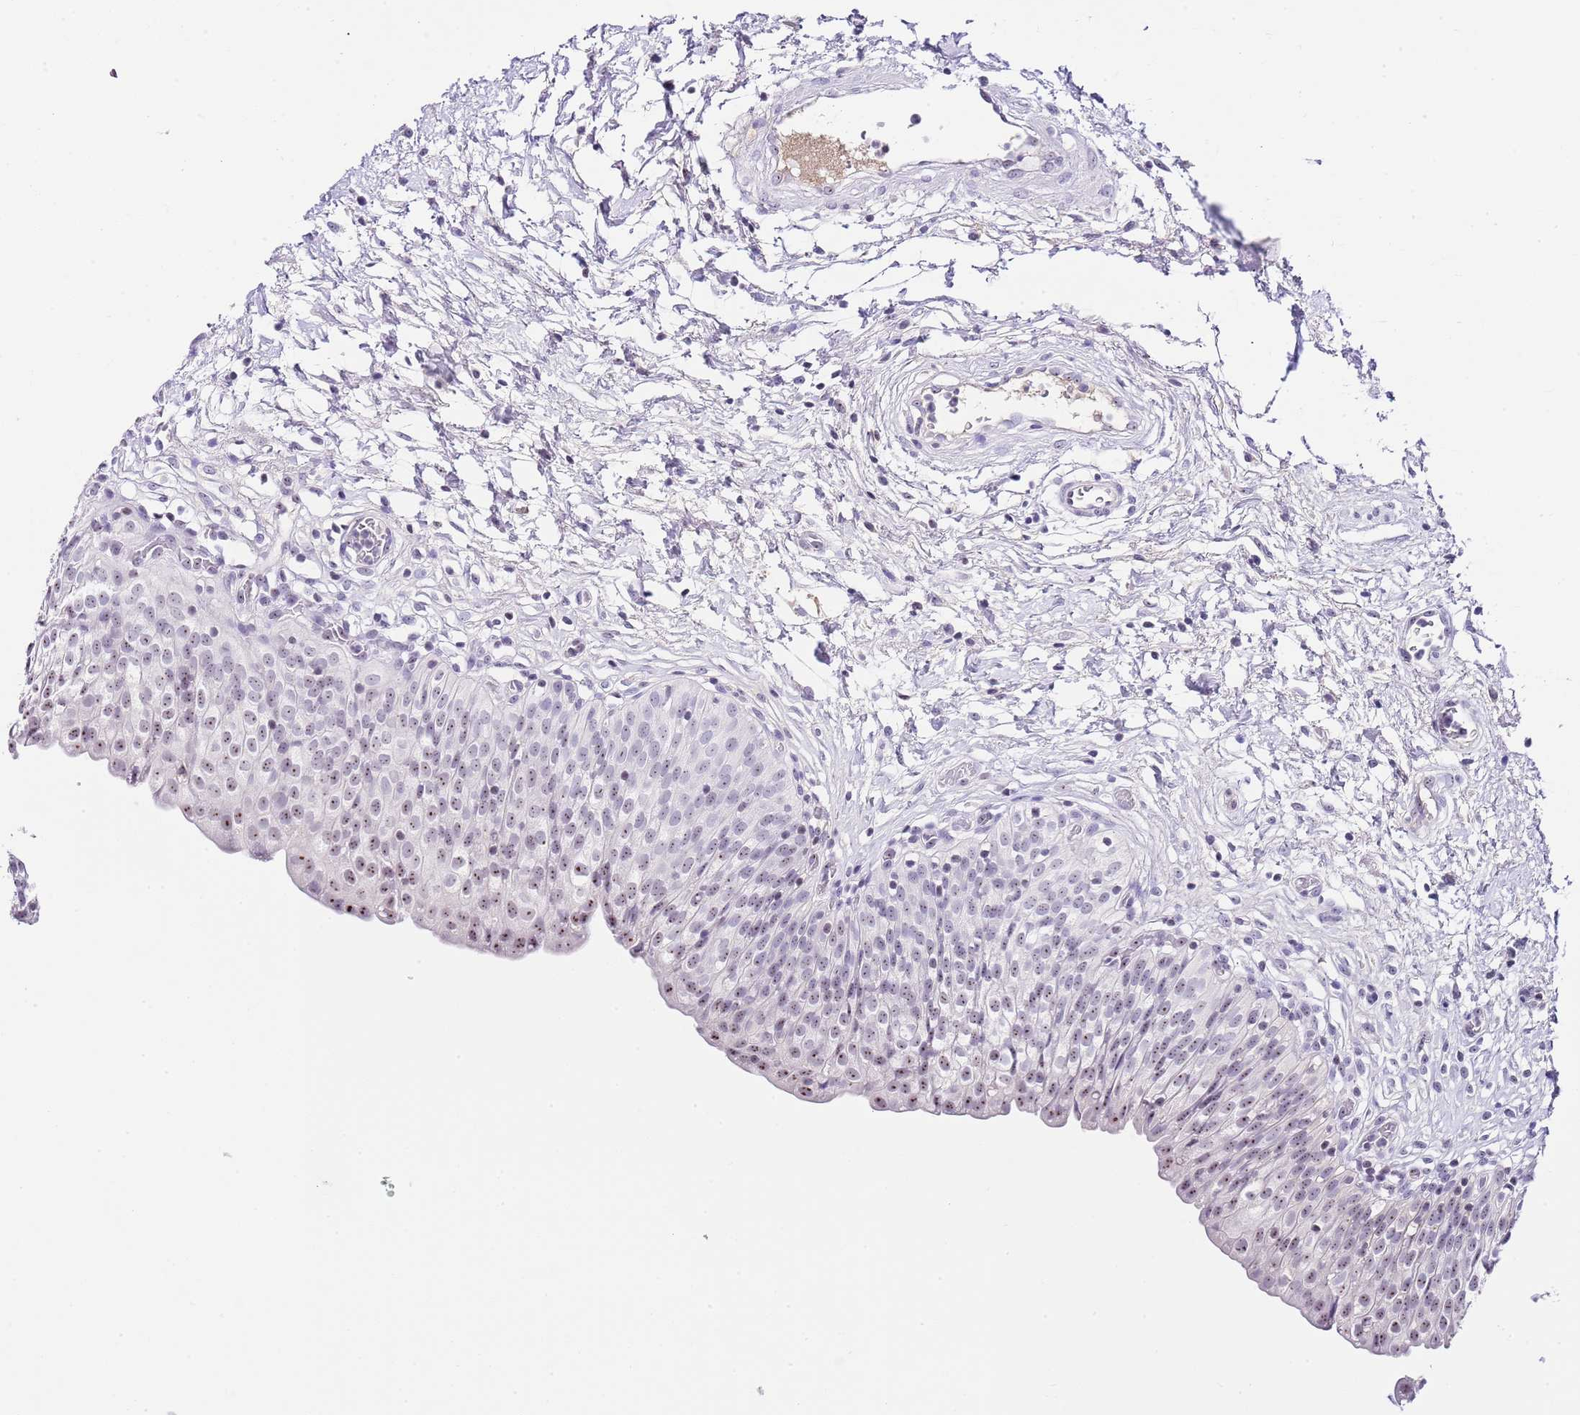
{"staining": {"intensity": "moderate", "quantity": "25%-75%", "location": "nuclear"}, "tissue": "urinary bladder", "cell_type": "Urothelial cells", "image_type": "normal", "snomed": [{"axis": "morphology", "description": "Normal tissue, NOS"}, {"axis": "topography", "description": "Urinary bladder"}], "caption": "Benign urinary bladder shows moderate nuclear positivity in approximately 25%-75% of urothelial cells.", "gene": "NOP56", "patient": {"sex": "male", "age": 55}}